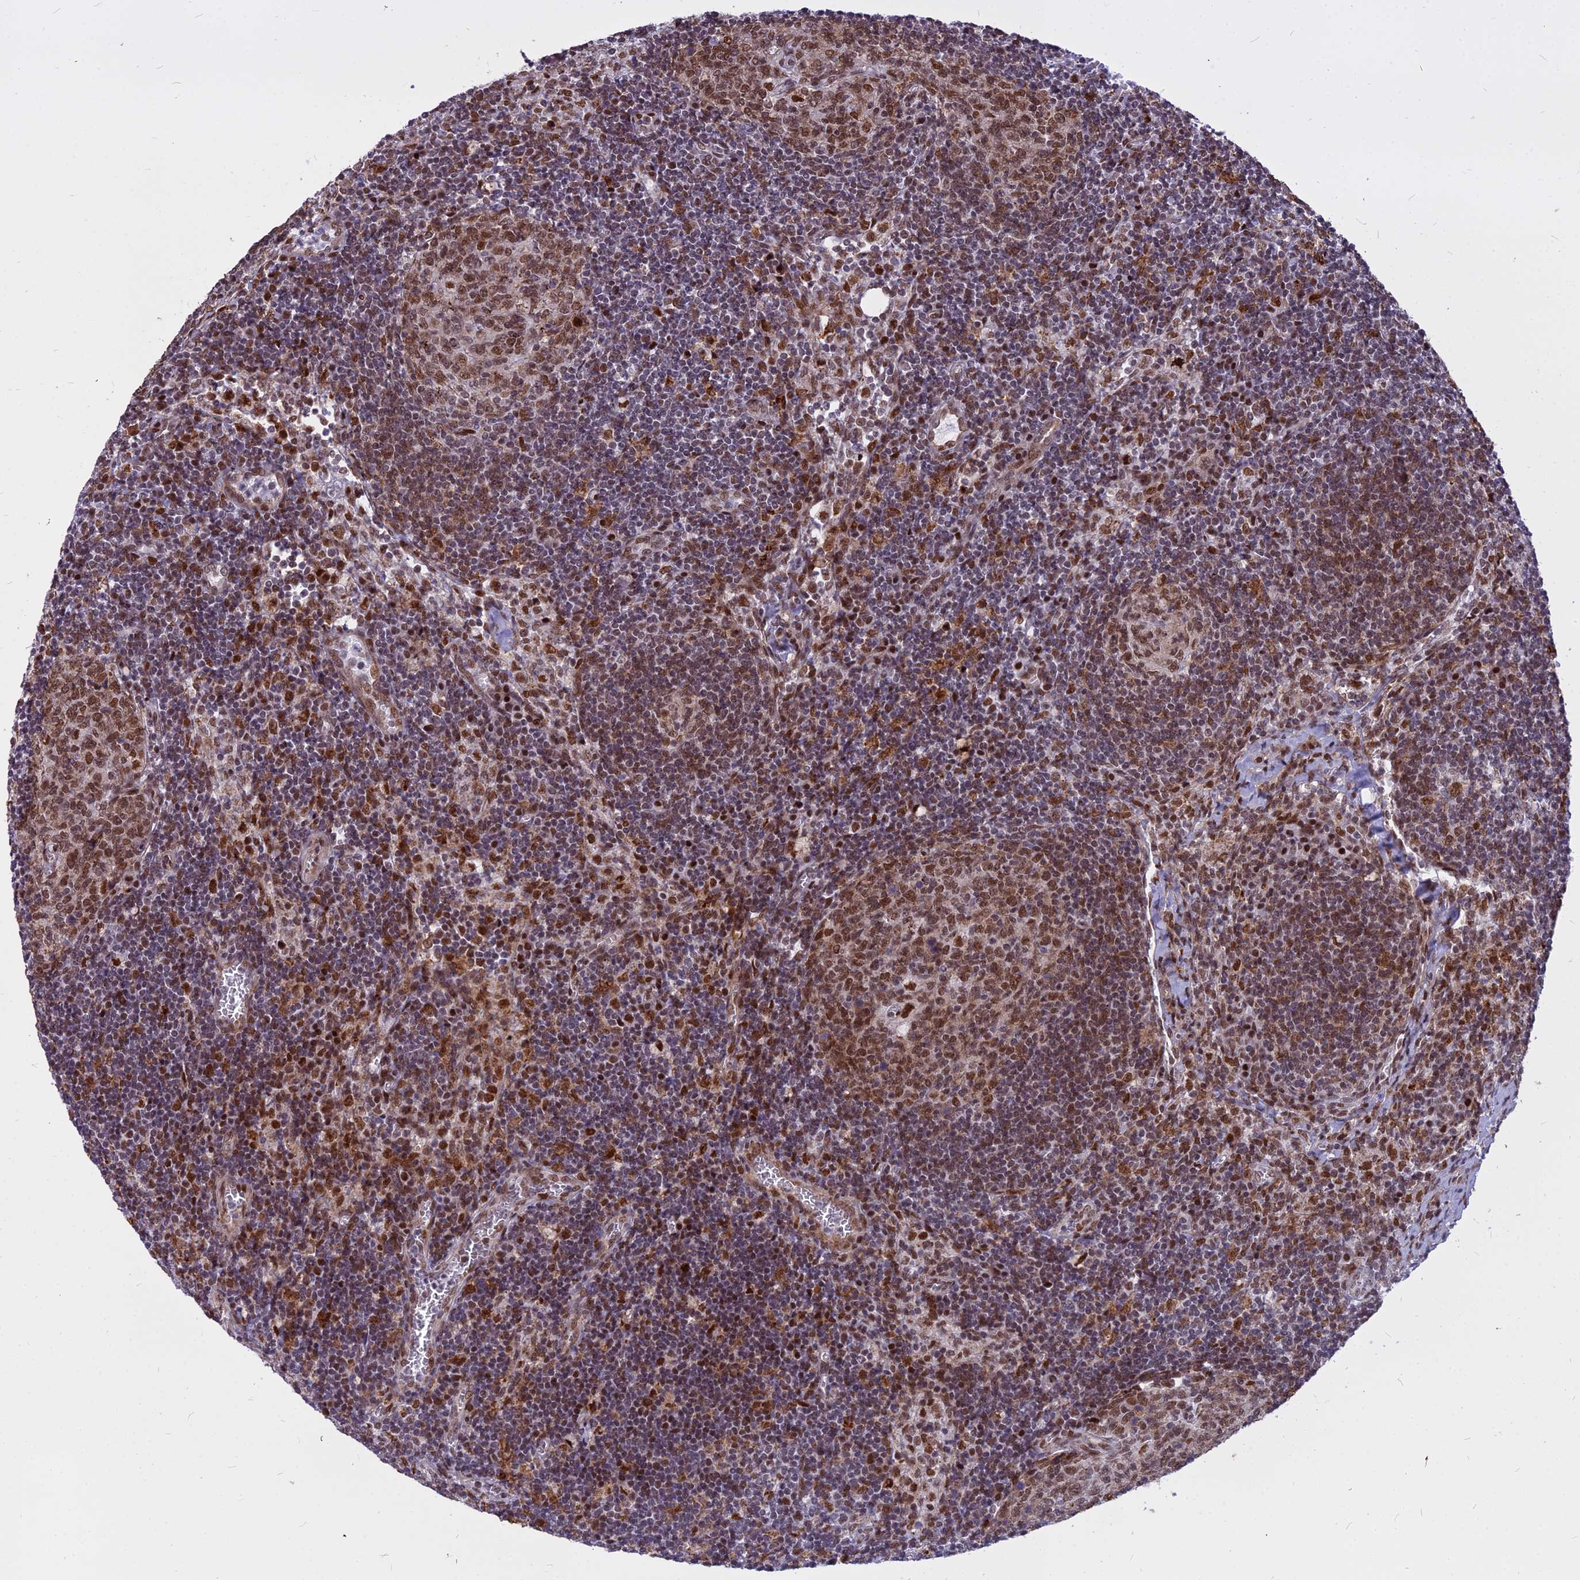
{"staining": {"intensity": "moderate", "quantity": ">75%", "location": "nuclear"}, "tissue": "lymph node", "cell_type": "Germinal center cells", "image_type": "normal", "snomed": [{"axis": "morphology", "description": "Normal tissue, NOS"}, {"axis": "topography", "description": "Lymph node"}], "caption": "DAB immunohistochemical staining of unremarkable lymph node demonstrates moderate nuclear protein positivity in about >75% of germinal center cells.", "gene": "ALG10B", "patient": {"sex": "female", "age": 73}}